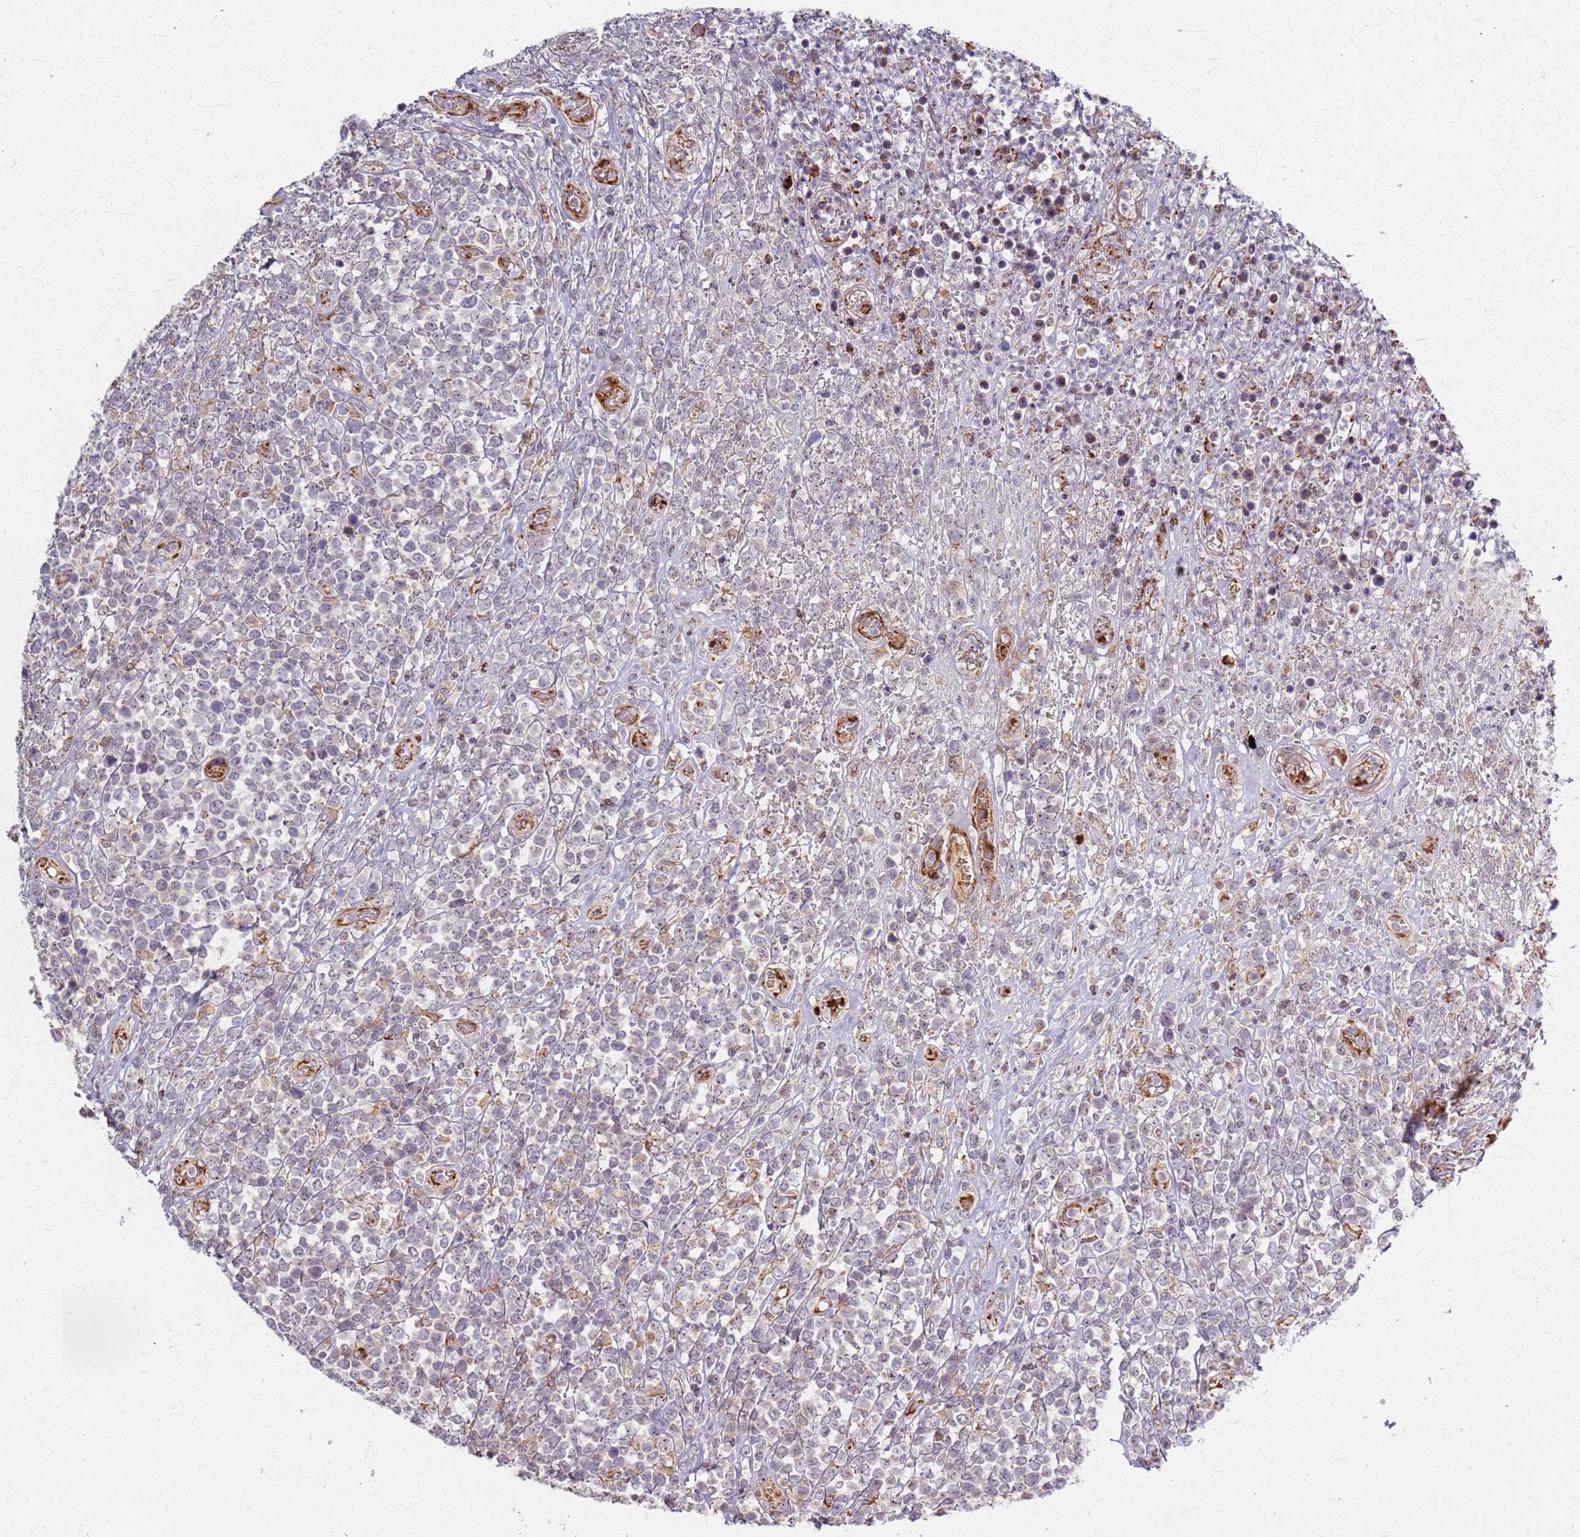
{"staining": {"intensity": "negative", "quantity": "none", "location": "none"}, "tissue": "lymphoma", "cell_type": "Tumor cells", "image_type": "cancer", "snomed": [{"axis": "morphology", "description": "Malignant lymphoma, non-Hodgkin's type, High grade"}, {"axis": "topography", "description": "Soft tissue"}], "caption": "Human lymphoma stained for a protein using IHC exhibits no staining in tumor cells.", "gene": "KRI1", "patient": {"sex": "female", "age": 56}}